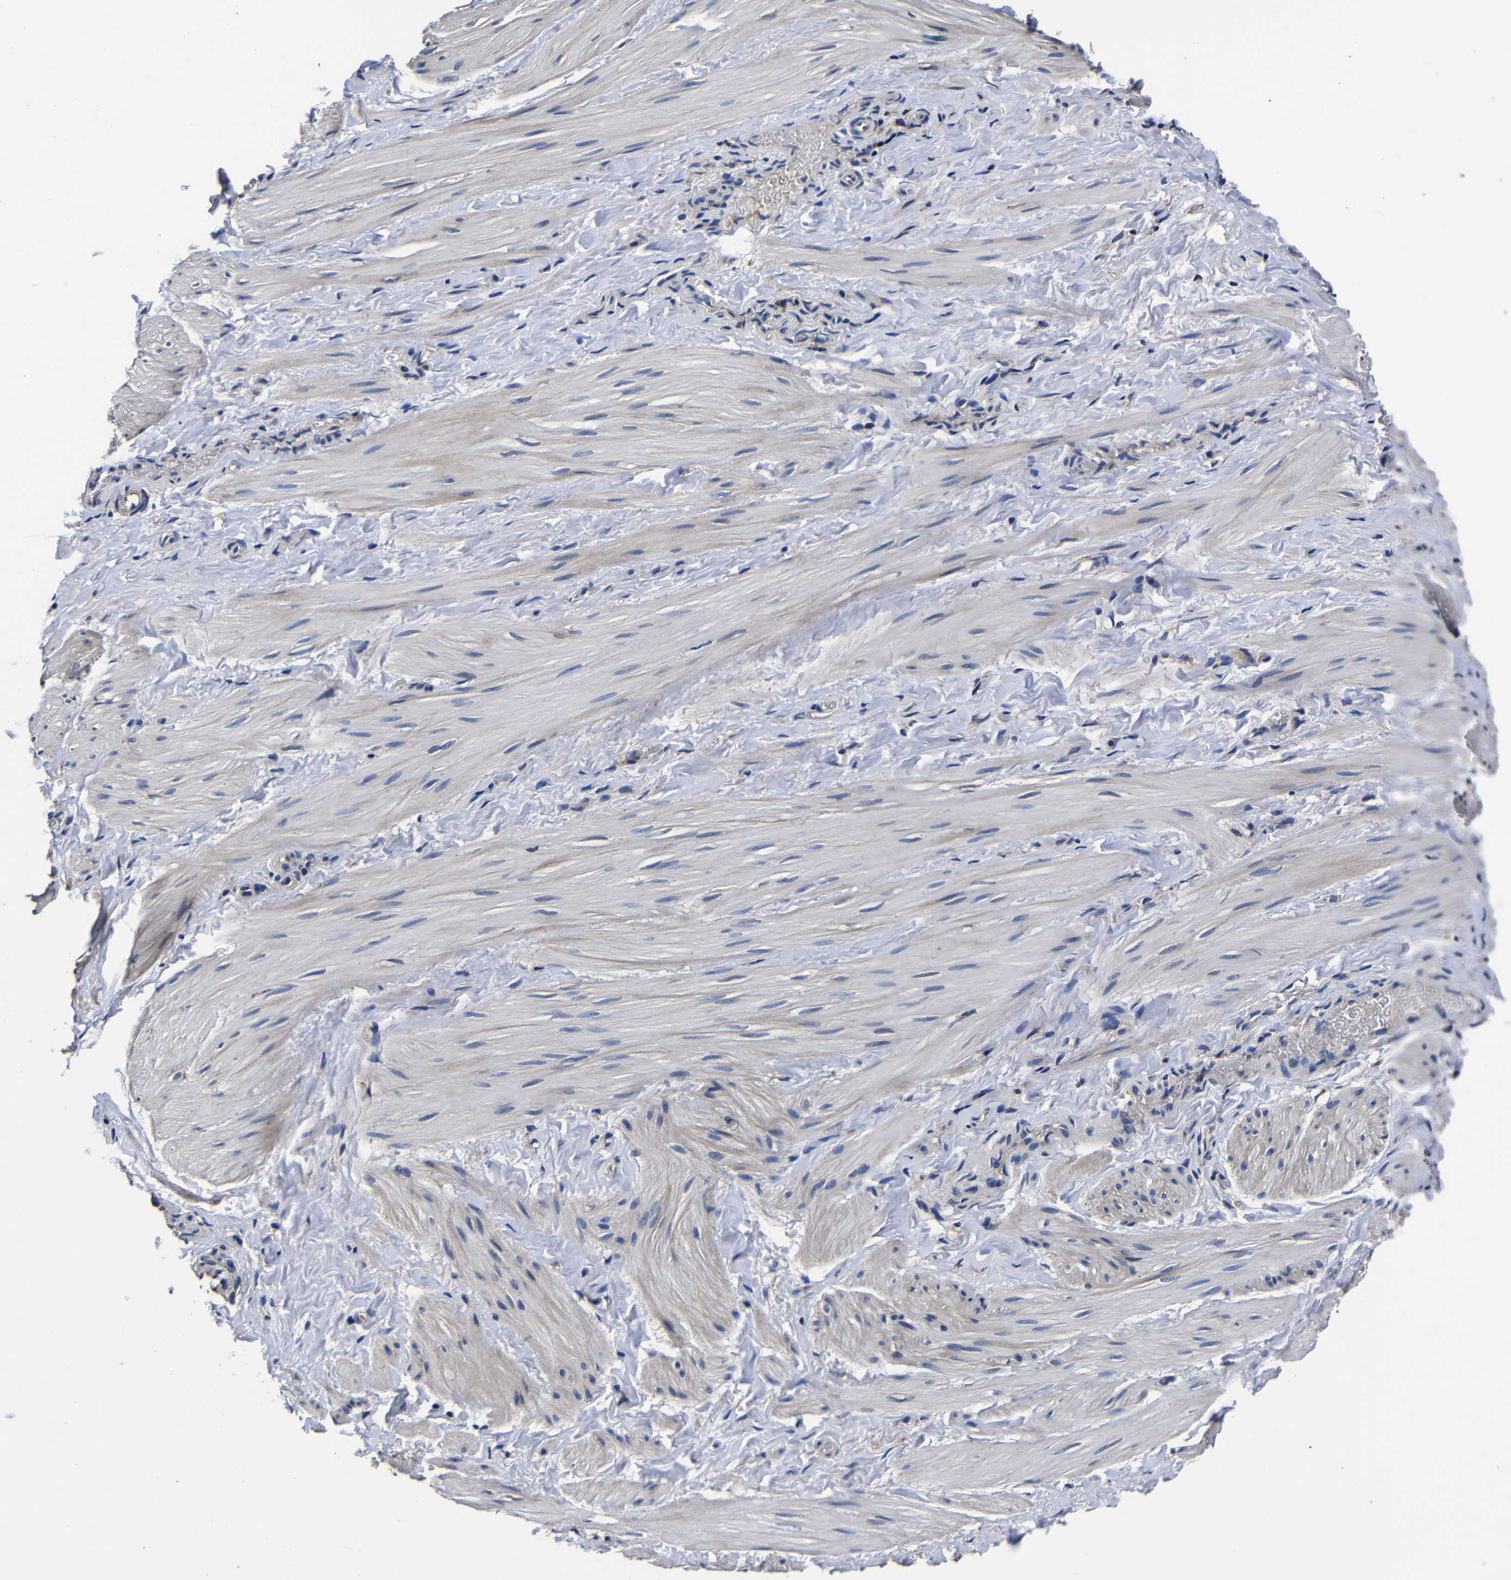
{"staining": {"intensity": "negative", "quantity": "none", "location": "none"}, "tissue": "smooth muscle", "cell_type": "Smooth muscle cells", "image_type": "normal", "snomed": [{"axis": "morphology", "description": "Normal tissue, NOS"}, {"axis": "topography", "description": "Smooth muscle"}], "caption": "Immunohistochemistry micrograph of unremarkable human smooth muscle stained for a protein (brown), which shows no expression in smooth muscle cells. (DAB immunohistochemistry visualized using brightfield microscopy, high magnification).", "gene": "SCN9A", "patient": {"sex": "male", "age": 16}}